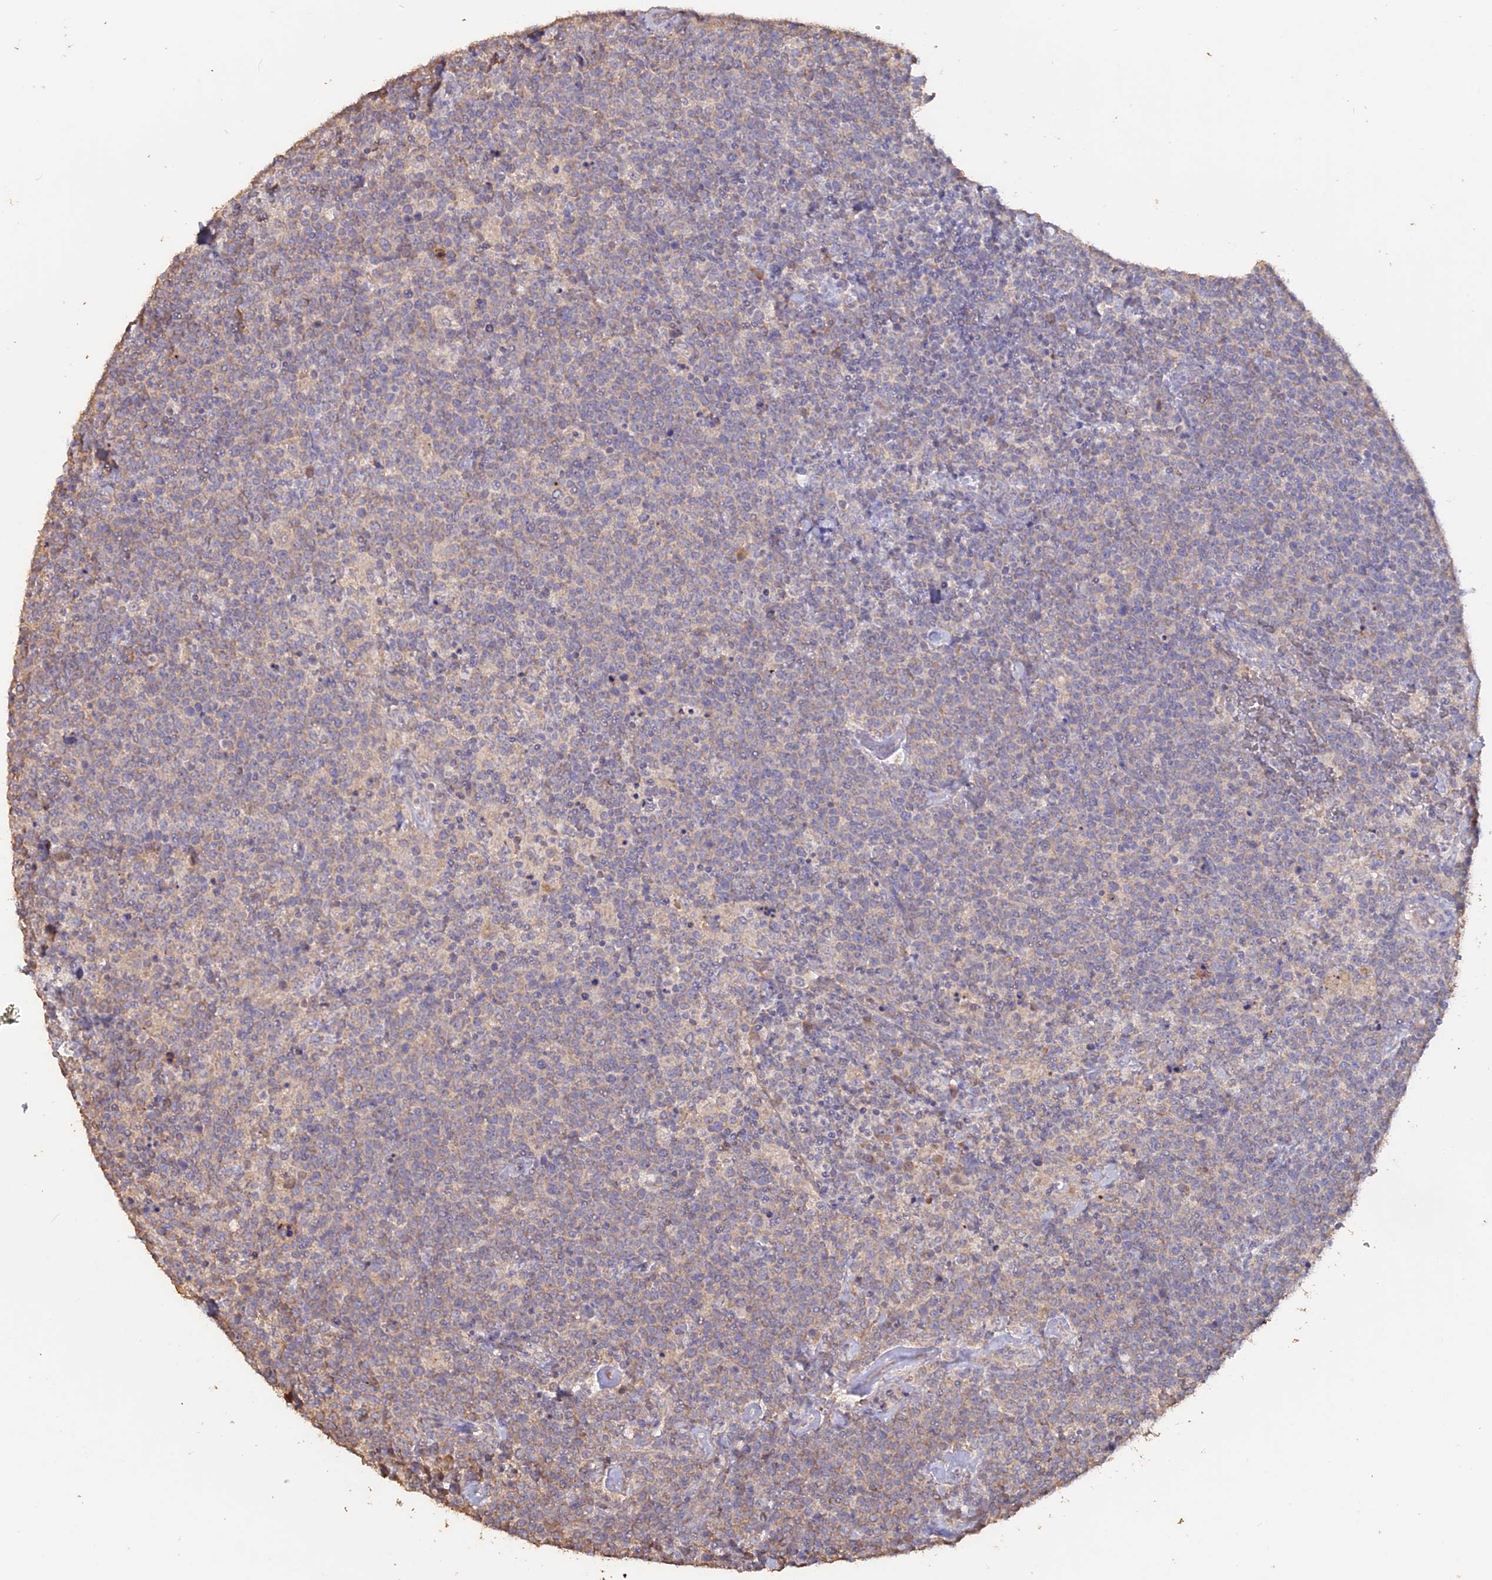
{"staining": {"intensity": "weak", "quantity": "<25%", "location": "cytoplasmic/membranous"}, "tissue": "lymphoma", "cell_type": "Tumor cells", "image_type": "cancer", "snomed": [{"axis": "morphology", "description": "Malignant lymphoma, non-Hodgkin's type, High grade"}, {"axis": "topography", "description": "Lymph node"}], "caption": "This histopathology image is of lymphoma stained with immunohistochemistry (IHC) to label a protein in brown with the nuclei are counter-stained blue. There is no positivity in tumor cells.", "gene": "LAYN", "patient": {"sex": "male", "age": 61}}